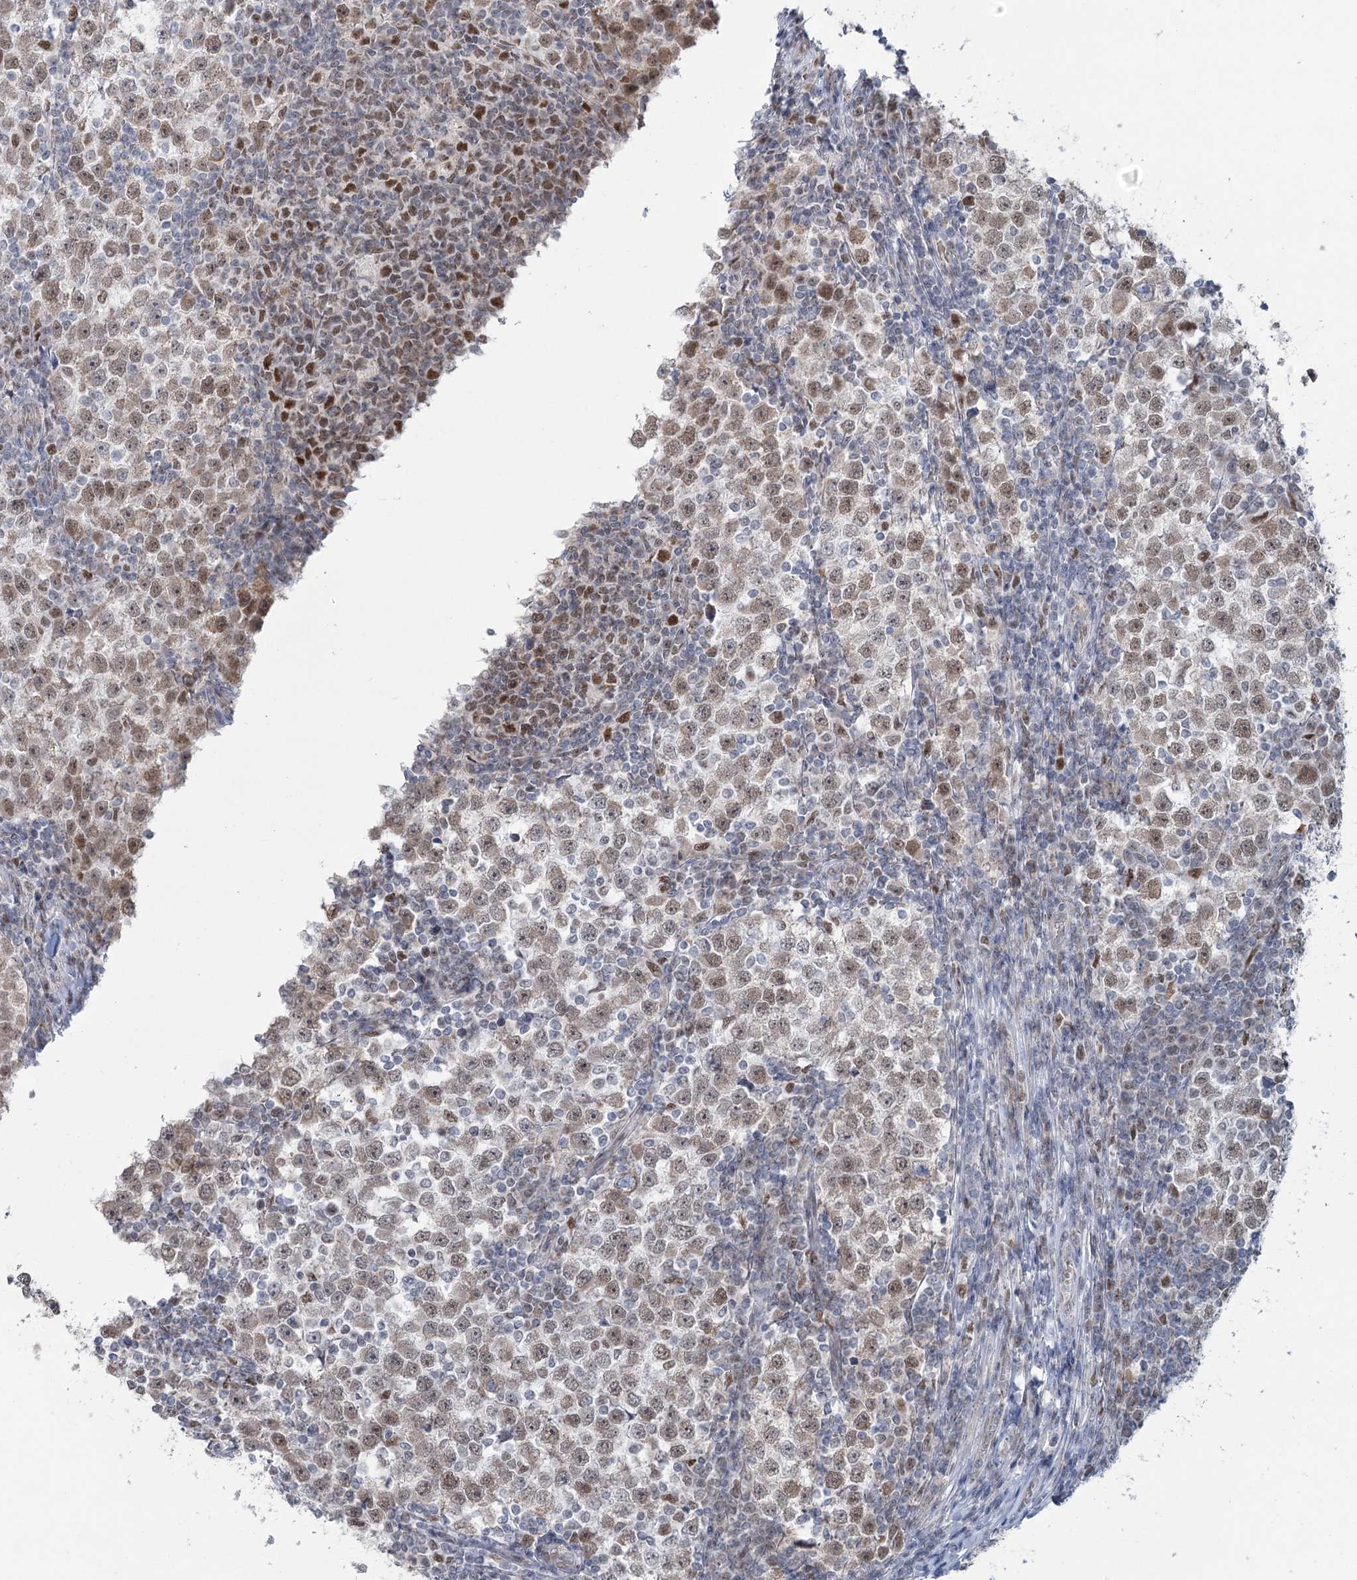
{"staining": {"intensity": "moderate", "quantity": ">75%", "location": "nuclear"}, "tissue": "testis cancer", "cell_type": "Tumor cells", "image_type": "cancer", "snomed": [{"axis": "morphology", "description": "Seminoma, NOS"}, {"axis": "topography", "description": "Testis"}], "caption": "Immunohistochemistry (IHC) micrograph of neoplastic tissue: human testis cancer stained using immunohistochemistry reveals medium levels of moderate protein expression localized specifically in the nuclear of tumor cells, appearing as a nuclear brown color.", "gene": "MTG1", "patient": {"sex": "male", "age": 65}}